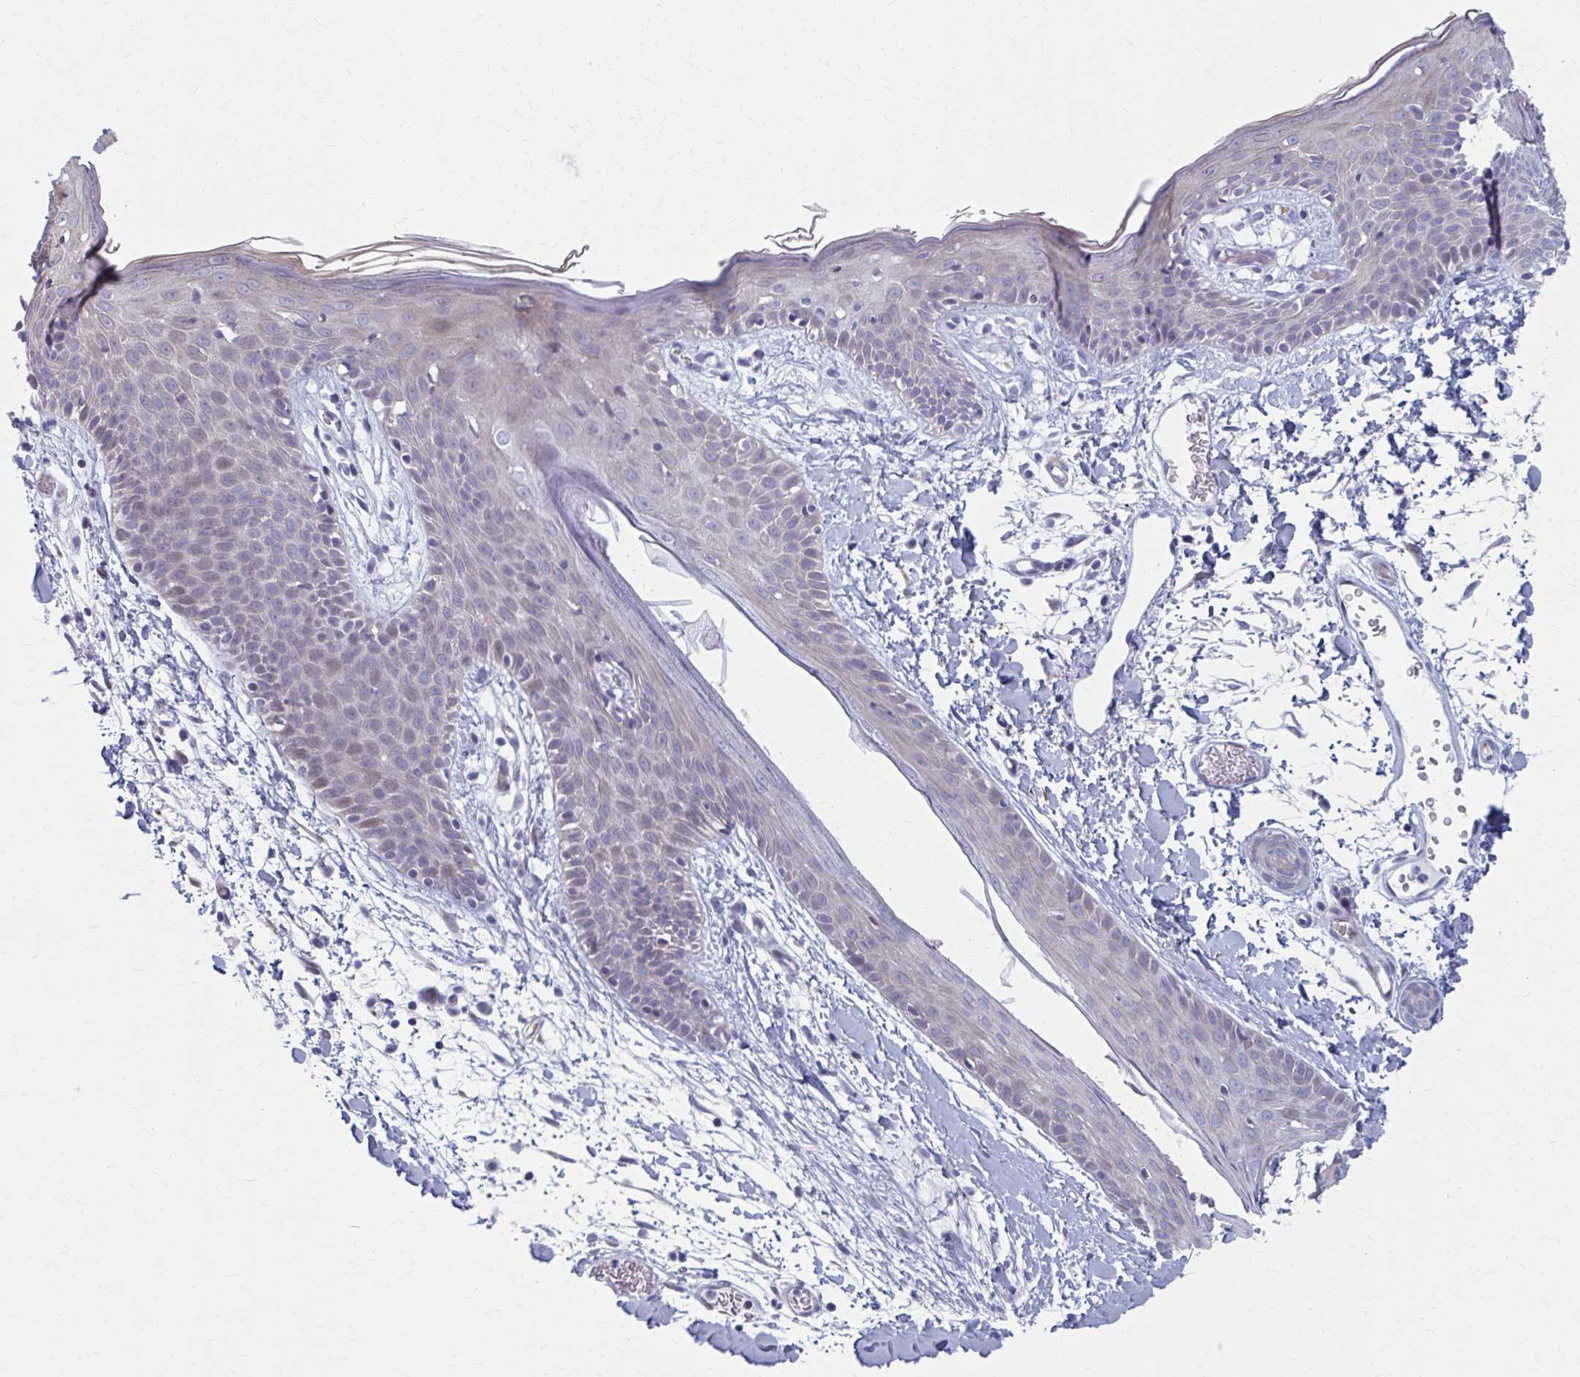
{"staining": {"intensity": "negative", "quantity": "none", "location": "none"}, "tissue": "skin", "cell_type": "Fibroblasts", "image_type": "normal", "snomed": [{"axis": "morphology", "description": "Normal tissue, NOS"}, {"axis": "topography", "description": "Skin"}], "caption": "Human skin stained for a protein using immunohistochemistry demonstrates no staining in fibroblasts.", "gene": "ABHD16B", "patient": {"sex": "male", "age": 79}}